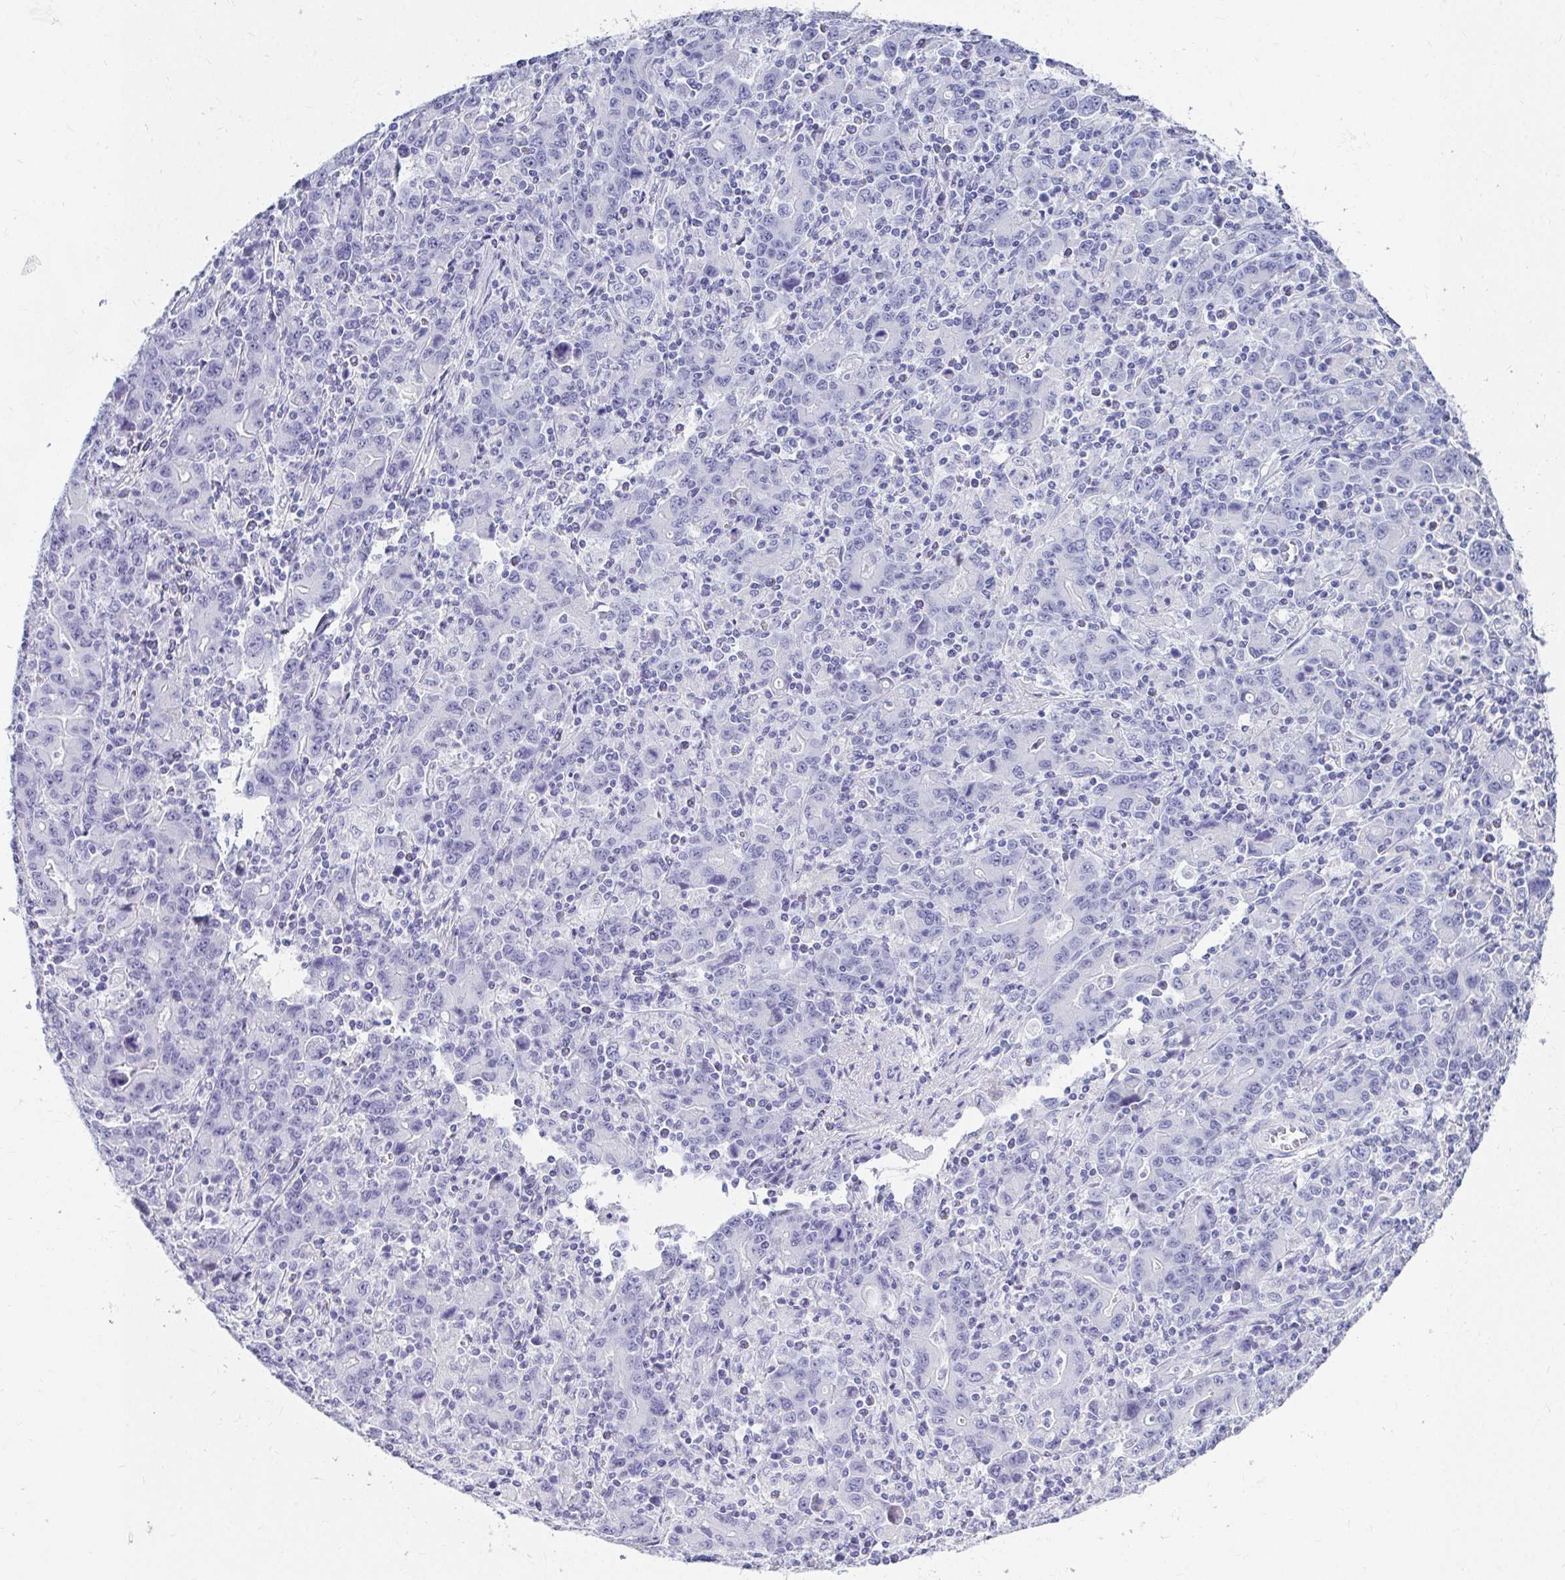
{"staining": {"intensity": "negative", "quantity": "none", "location": "none"}, "tissue": "stomach cancer", "cell_type": "Tumor cells", "image_type": "cancer", "snomed": [{"axis": "morphology", "description": "Adenocarcinoma, NOS"}, {"axis": "topography", "description": "Stomach, upper"}], "caption": "Histopathology image shows no protein expression in tumor cells of adenocarcinoma (stomach) tissue.", "gene": "DPEP3", "patient": {"sex": "male", "age": 69}}